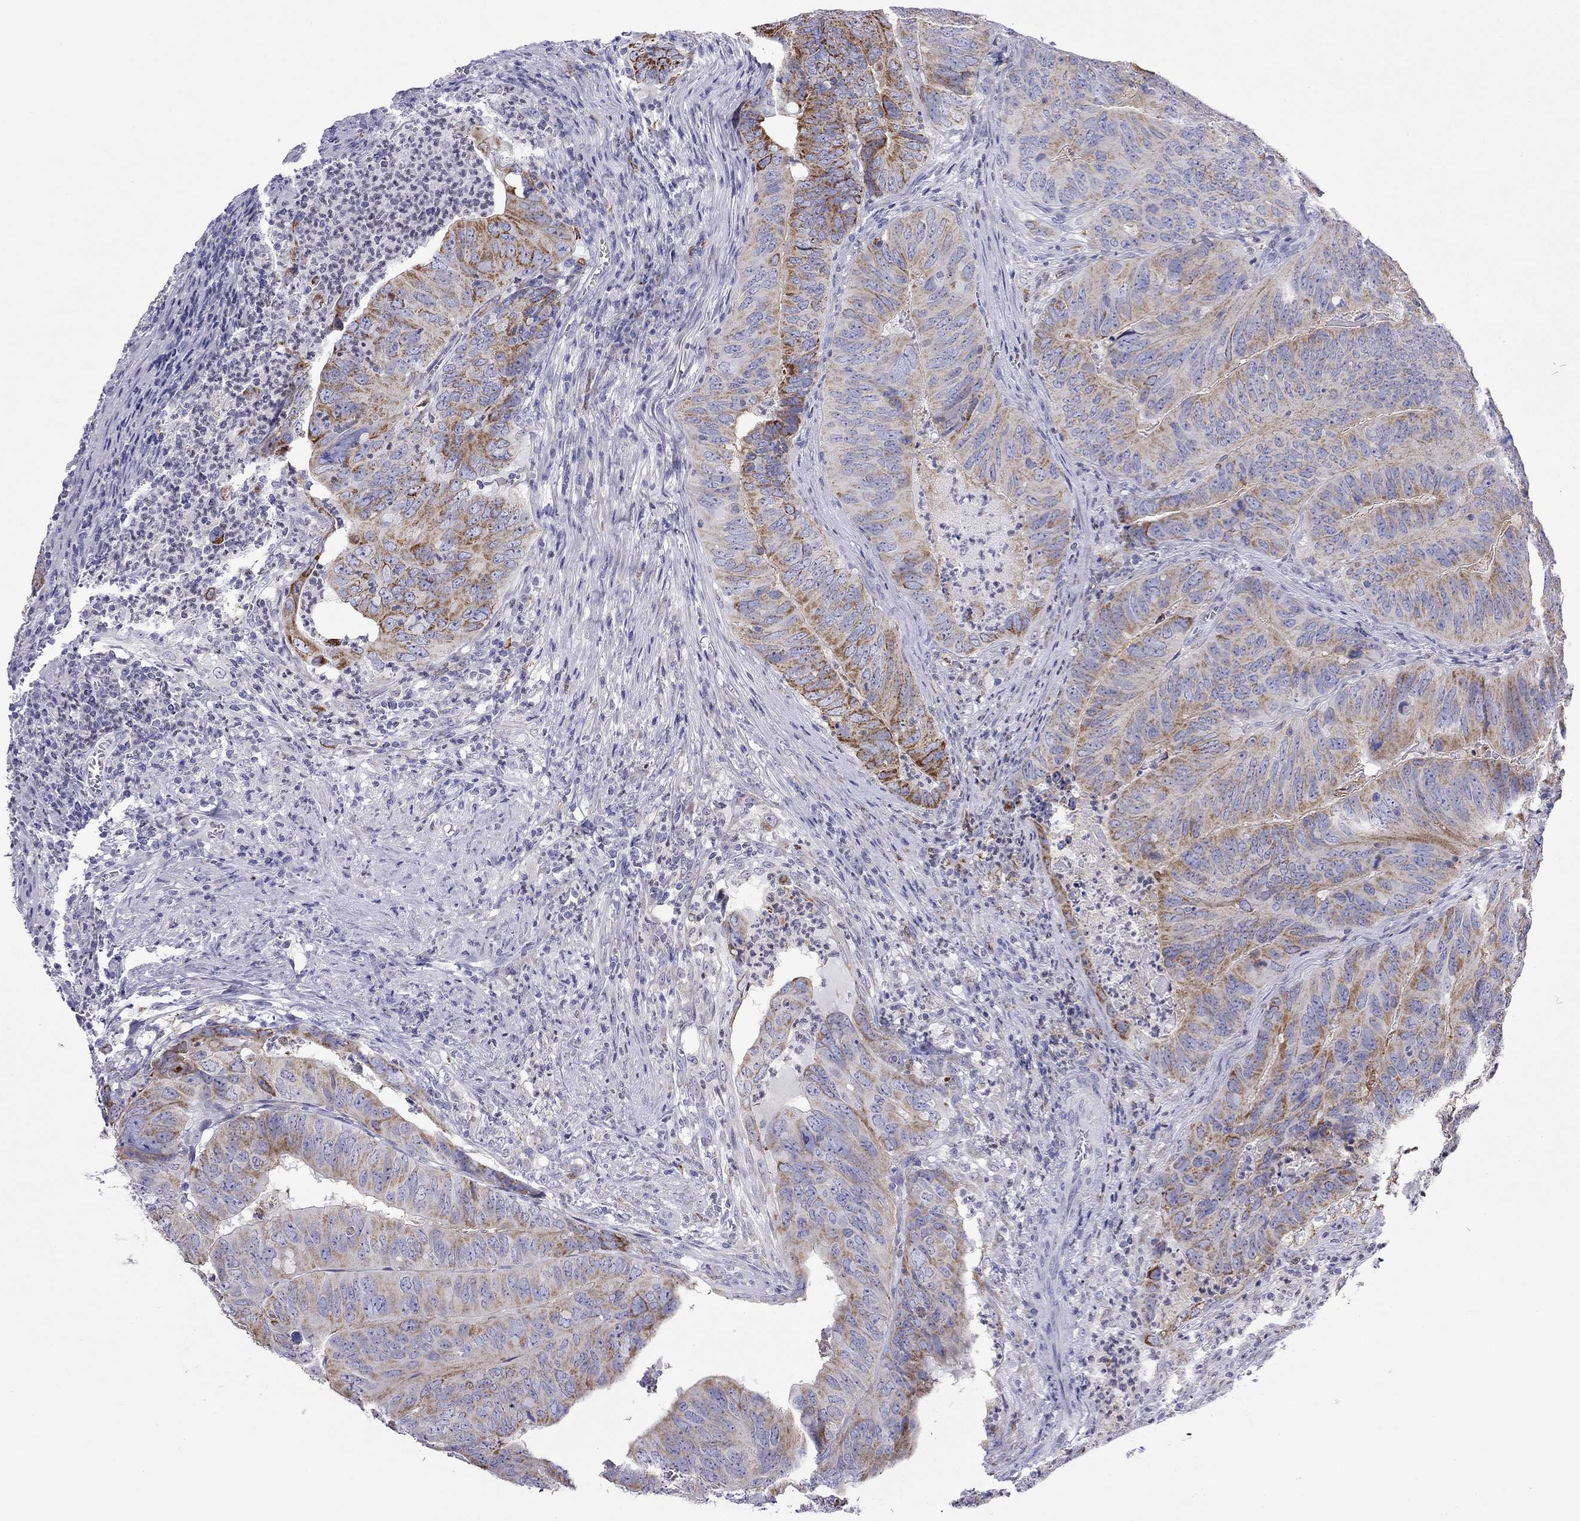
{"staining": {"intensity": "moderate", "quantity": ">75%", "location": "cytoplasmic/membranous"}, "tissue": "colorectal cancer", "cell_type": "Tumor cells", "image_type": "cancer", "snomed": [{"axis": "morphology", "description": "Adenocarcinoma, NOS"}, {"axis": "topography", "description": "Colon"}], "caption": "Immunohistochemistry (IHC) of human colorectal cancer (adenocarcinoma) demonstrates medium levels of moderate cytoplasmic/membranous expression in about >75% of tumor cells.", "gene": "SLC46A2", "patient": {"sex": "male", "age": 79}}